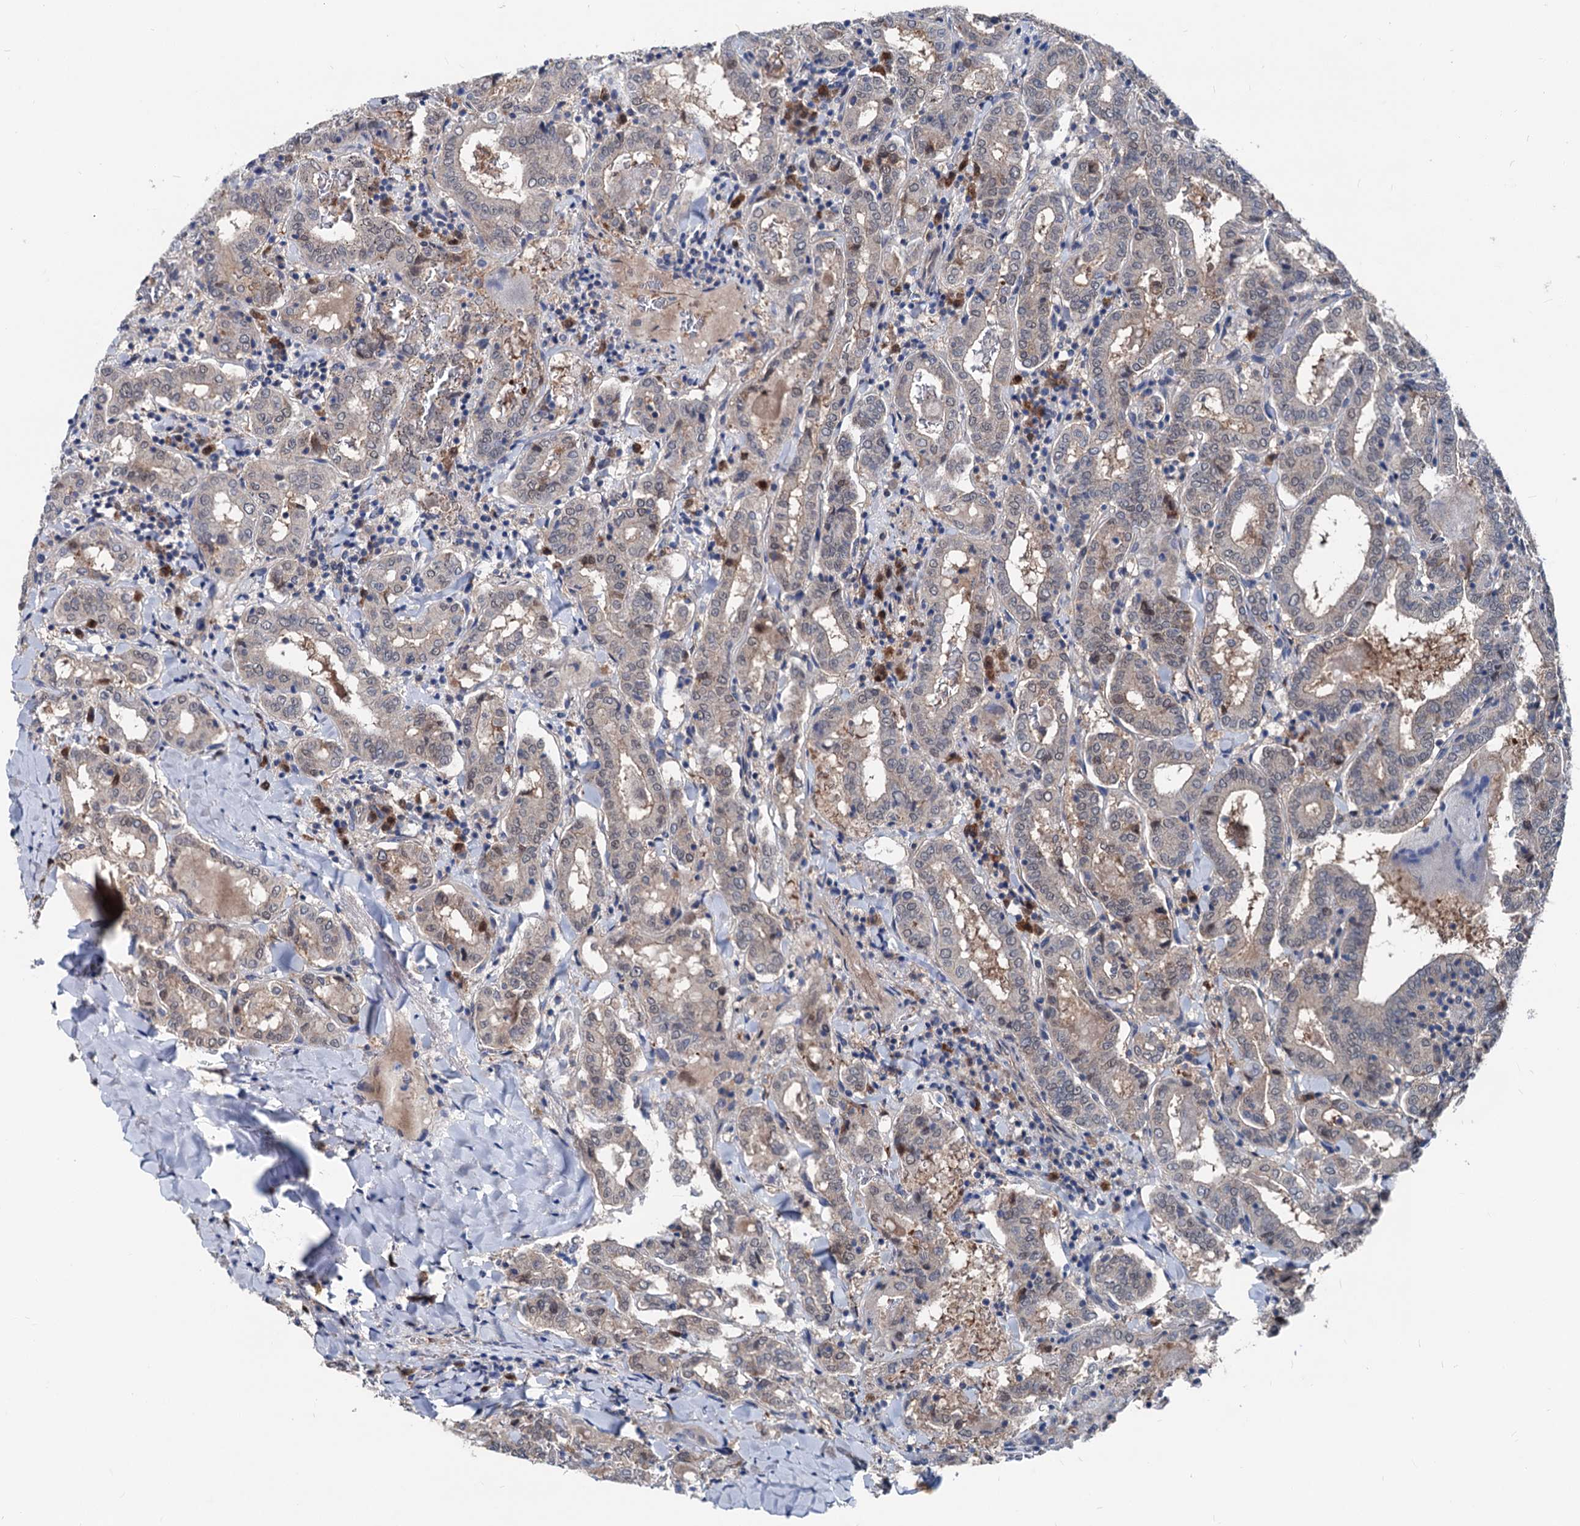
{"staining": {"intensity": "weak", "quantity": "25%-75%", "location": "cytoplasmic/membranous,nuclear"}, "tissue": "thyroid cancer", "cell_type": "Tumor cells", "image_type": "cancer", "snomed": [{"axis": "morphology", "description": "Papillary adenocarcinoma, NOS"}, {"axis": "topography", "description": "Thyroid gland"}], "caption": "Immunohistochemical staining of human papillary adenocarcinoma (thyroid) shows weak cytoplasmic/membranous and nuclear protein staining in approximately 25%-75% of tumor cells. (DAB = brown stain, brightfield microscopy at high magnification).", "gene": "GLO1", "patient": {"sex": "female", "age": 72}}